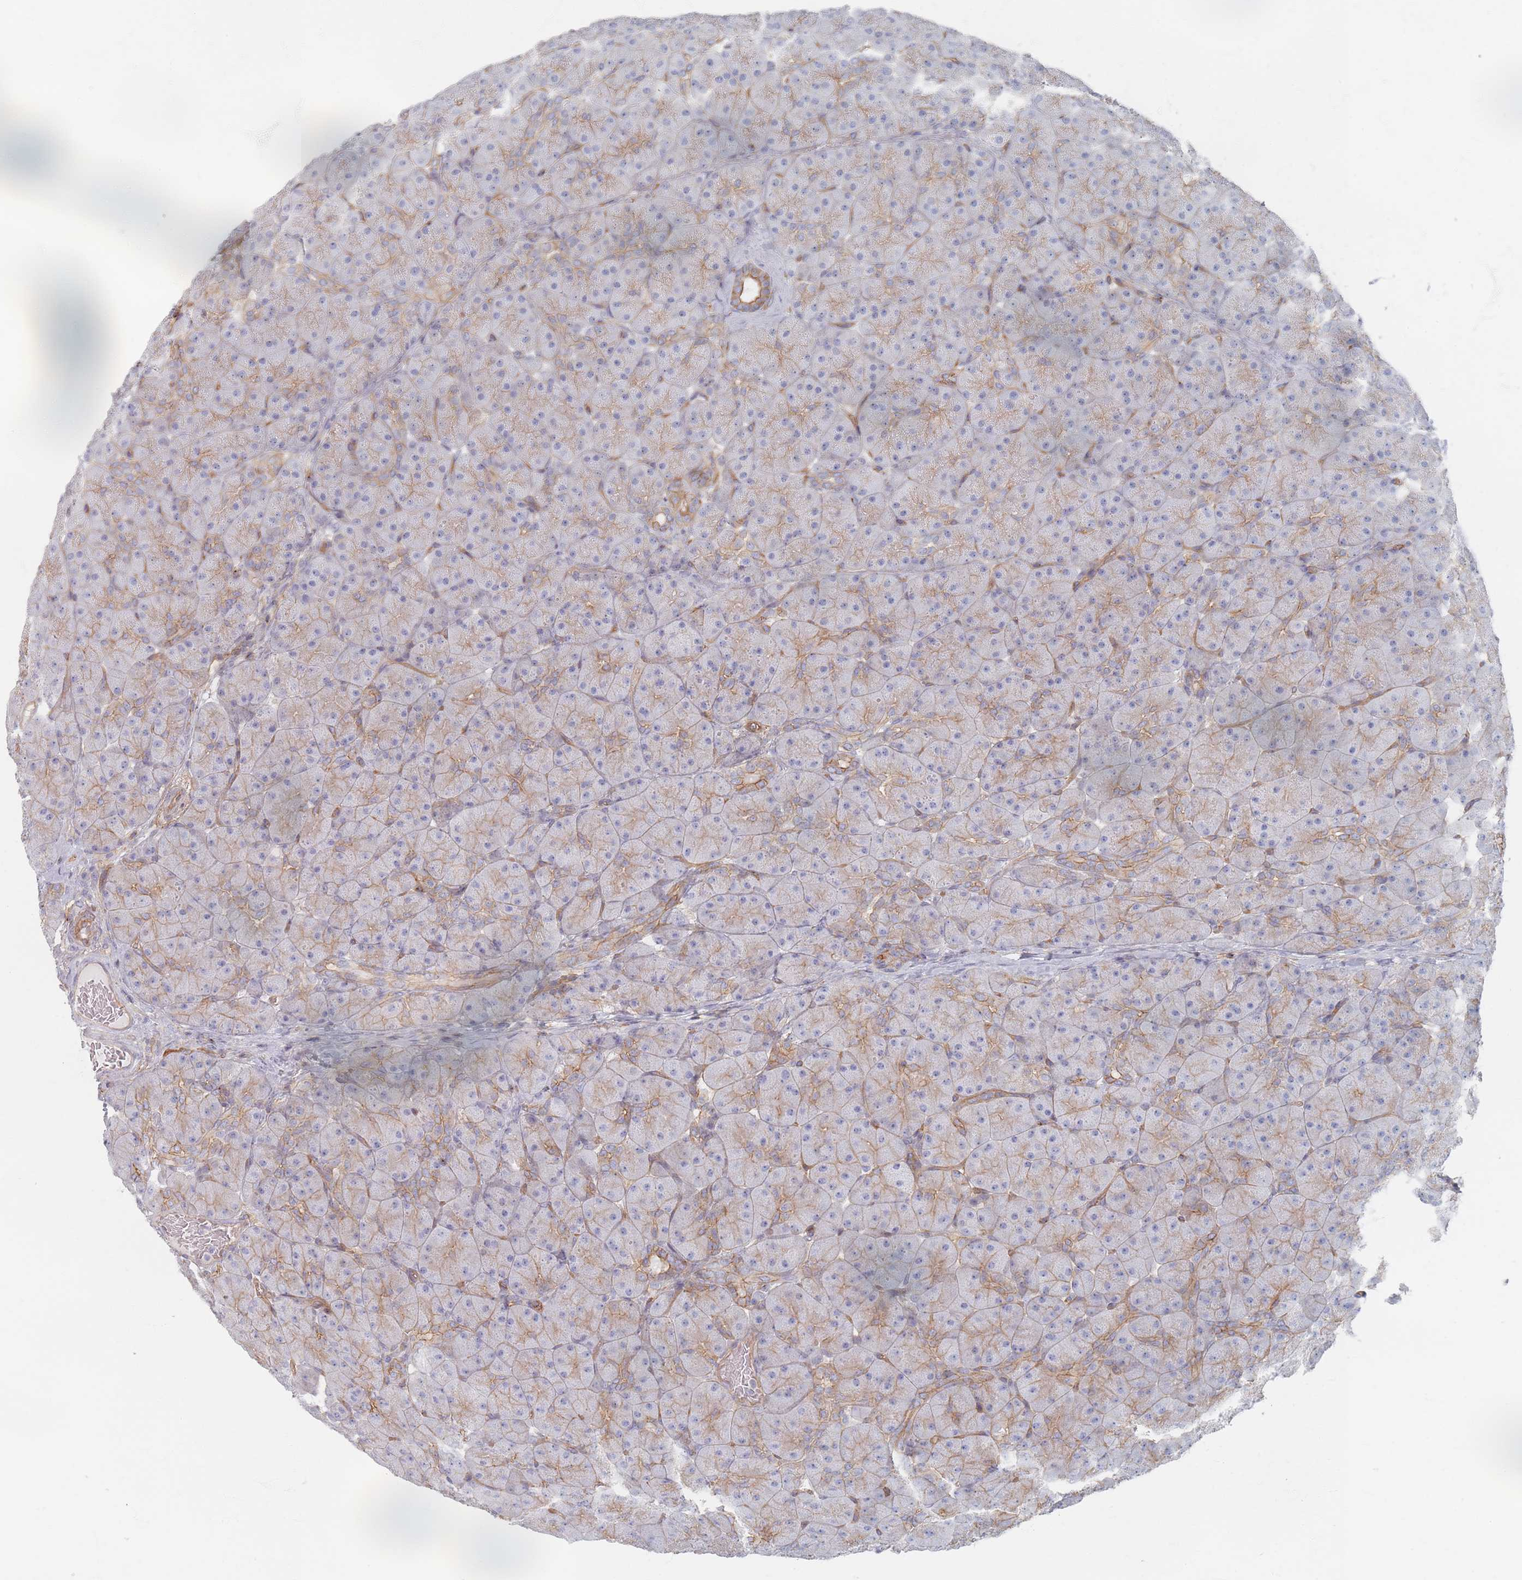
{"staining": {"intensity": "moderate", "quantity": "25%-75%", "location": "cytoplasmic/membranous"}, "tissue": "pancreas", "cell_type": "Exocrine glandular cells", "image_type": "normal", "snomed": [{"axis": "morphology", "description": "Normal tissue, NOS"}, {"axis": "topography", "description": "Pancreas"}], "caption": "Exocrine glandular cells show medium levels of moderate cytoplasmic/membranous staining in about 25%-75% of cells in unremarkable human pancreas.", "gene": "GNB1", "patient": {"sex": "male", "age": 66}}